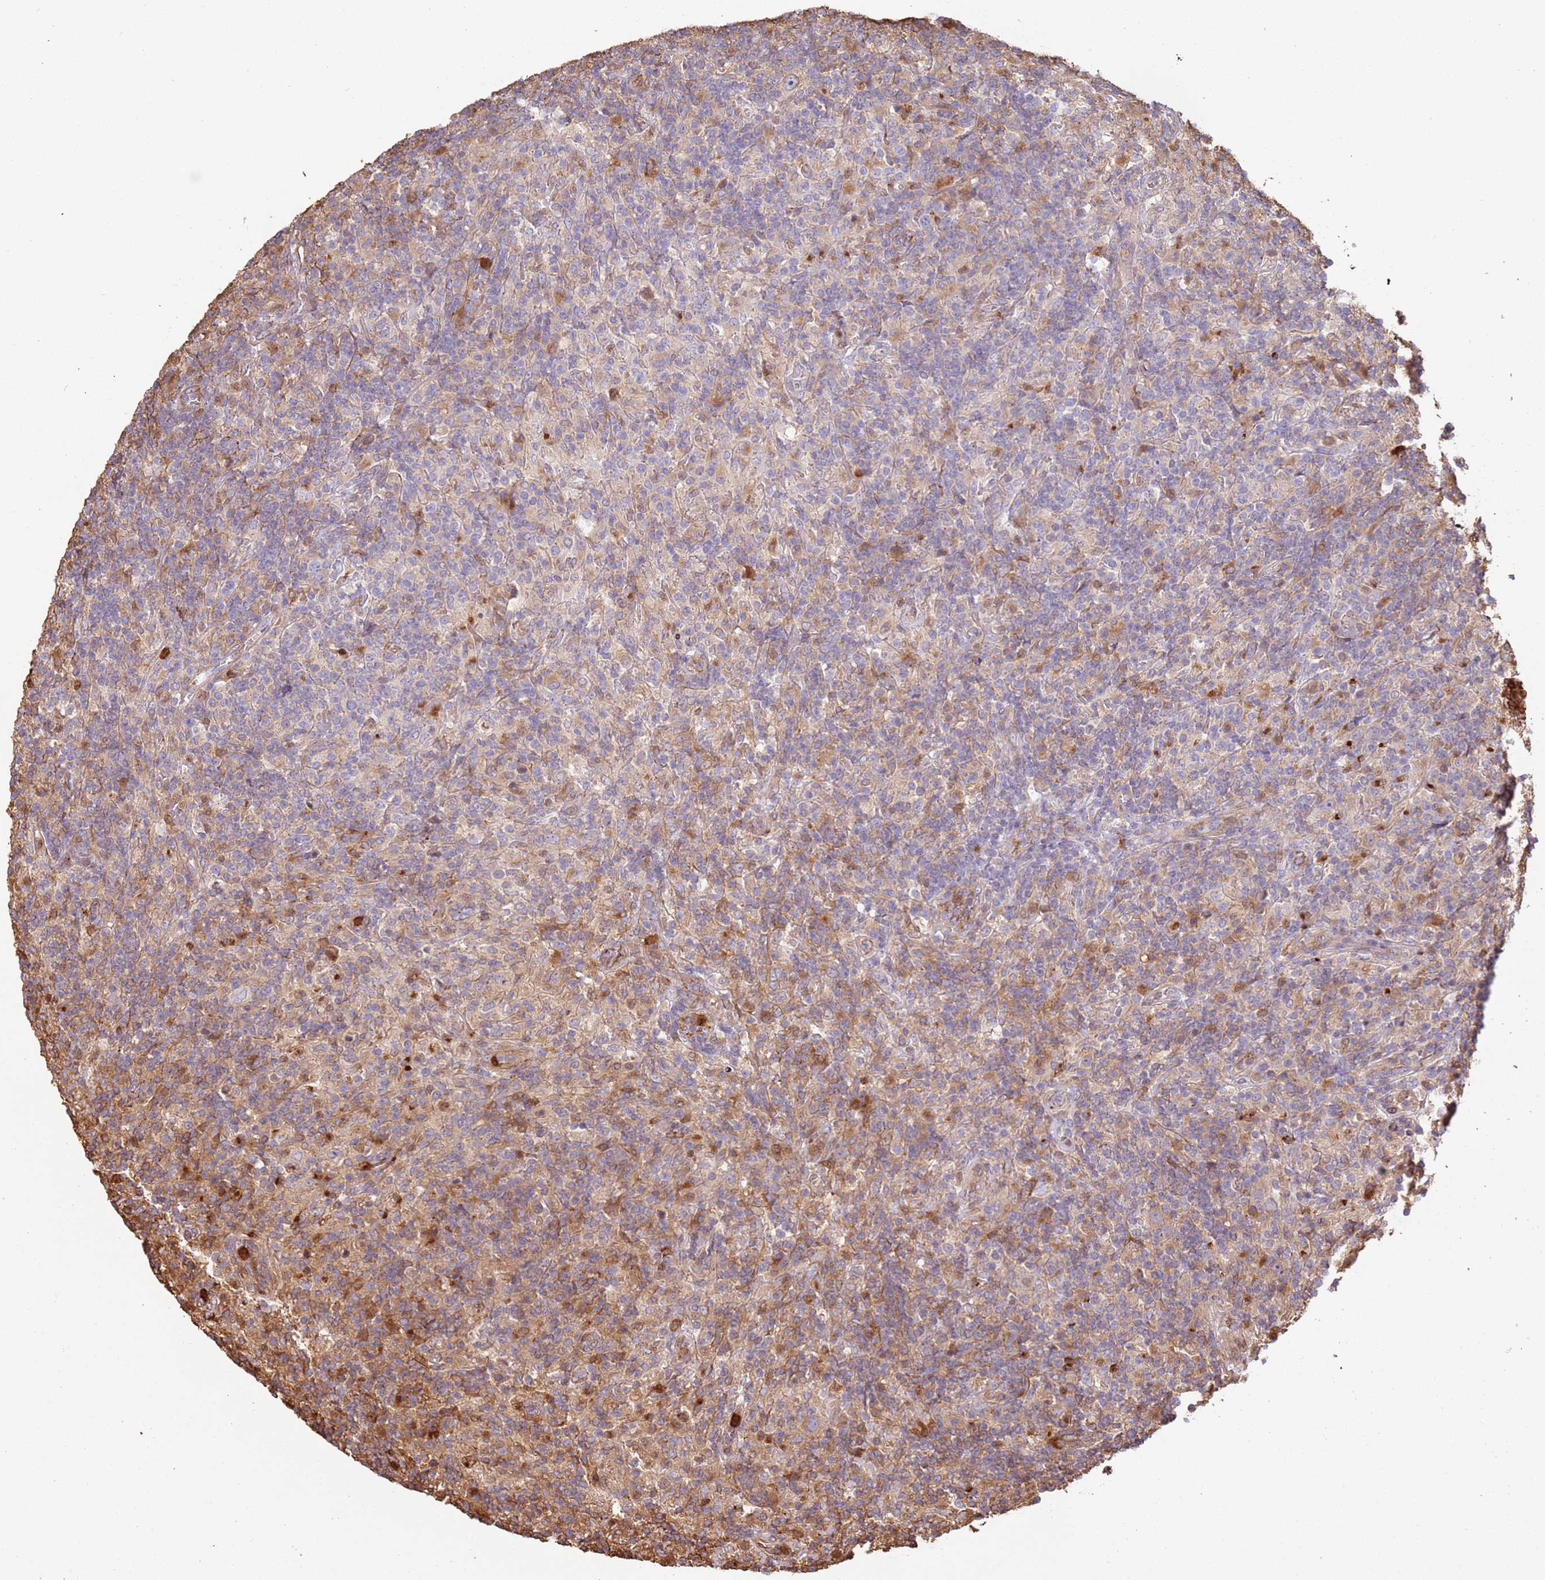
{"staining": {"intensity": "negative", "quantity": "none", "location": "none"}, "tissue": "lymphoma", "cell_type": "Tumor cells", "image_type": "cancer", "snomed": [{"axis": "morphology", "description": "Hodgkin's disease, NOS"}, {"axis": "topography", "description": "Lymph node"}], "caption": "Hodgkin's disease was stained to show a protein in brown. There is no significant staining in tumor cells.", "gene": "NDUFAF4", "patient": {"sex": "male", "age": 70}}